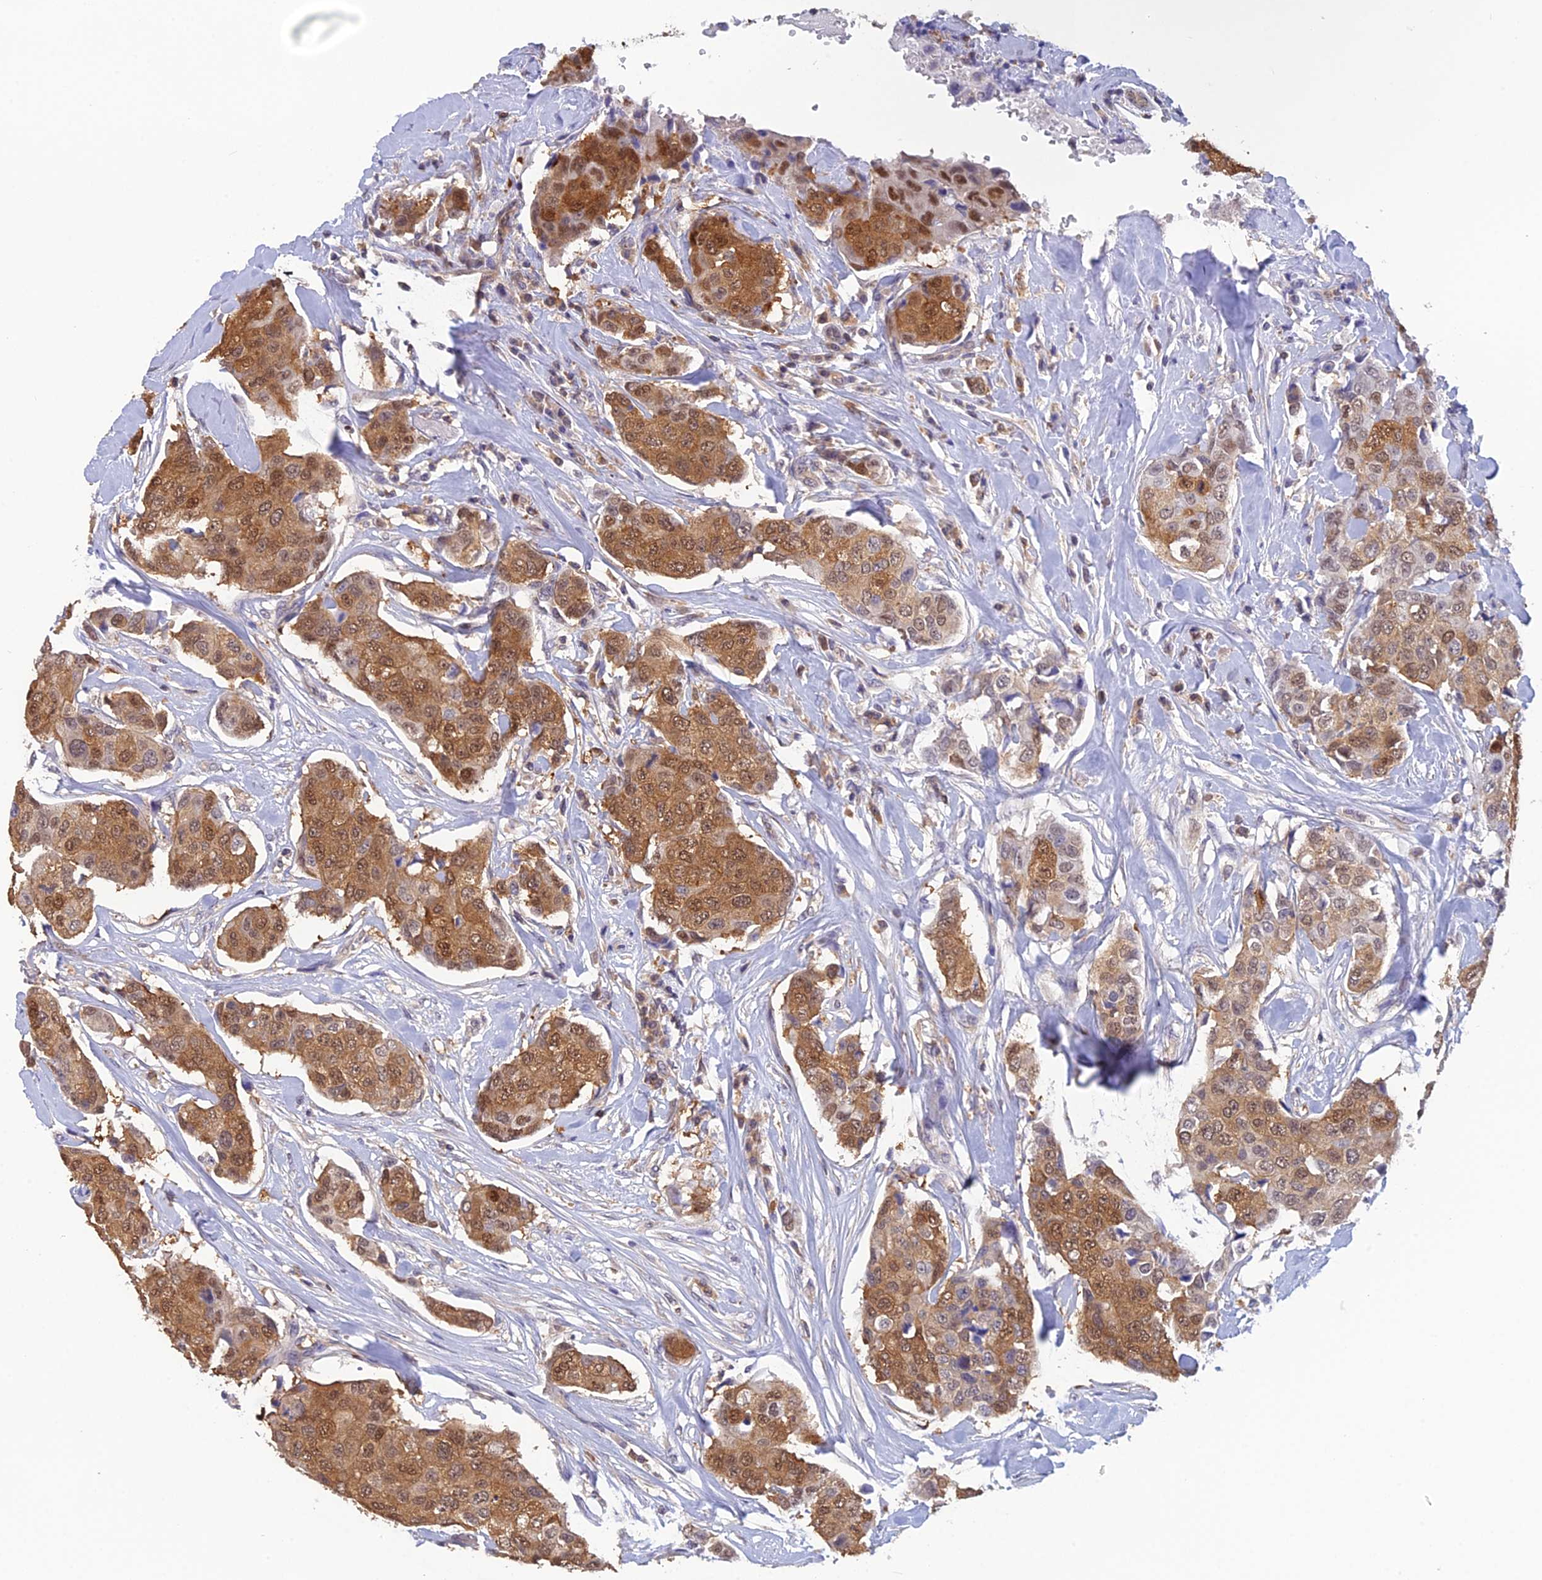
{"staining": {"intensity": "moderate", "quantity": ">75%", "location": "cytoplasmic/membranous,nuclear"}, "tissue": "breast cancer", "cell_type": "Tumor cells", "image_type": "cancer", "snomed": [{"axis": "morphology", "description": "Duct carcinoma"}, {"axis": "topography", "description": "Breast"}], "caption": "Tumor cells show medium levels of moderate cytoplasmic/membranous and nuclear staining in about >75% of cells in human intraductal carcinoma (breast).", "gene": "HINT1", "patient": {"sex": "female", "age": 80}}